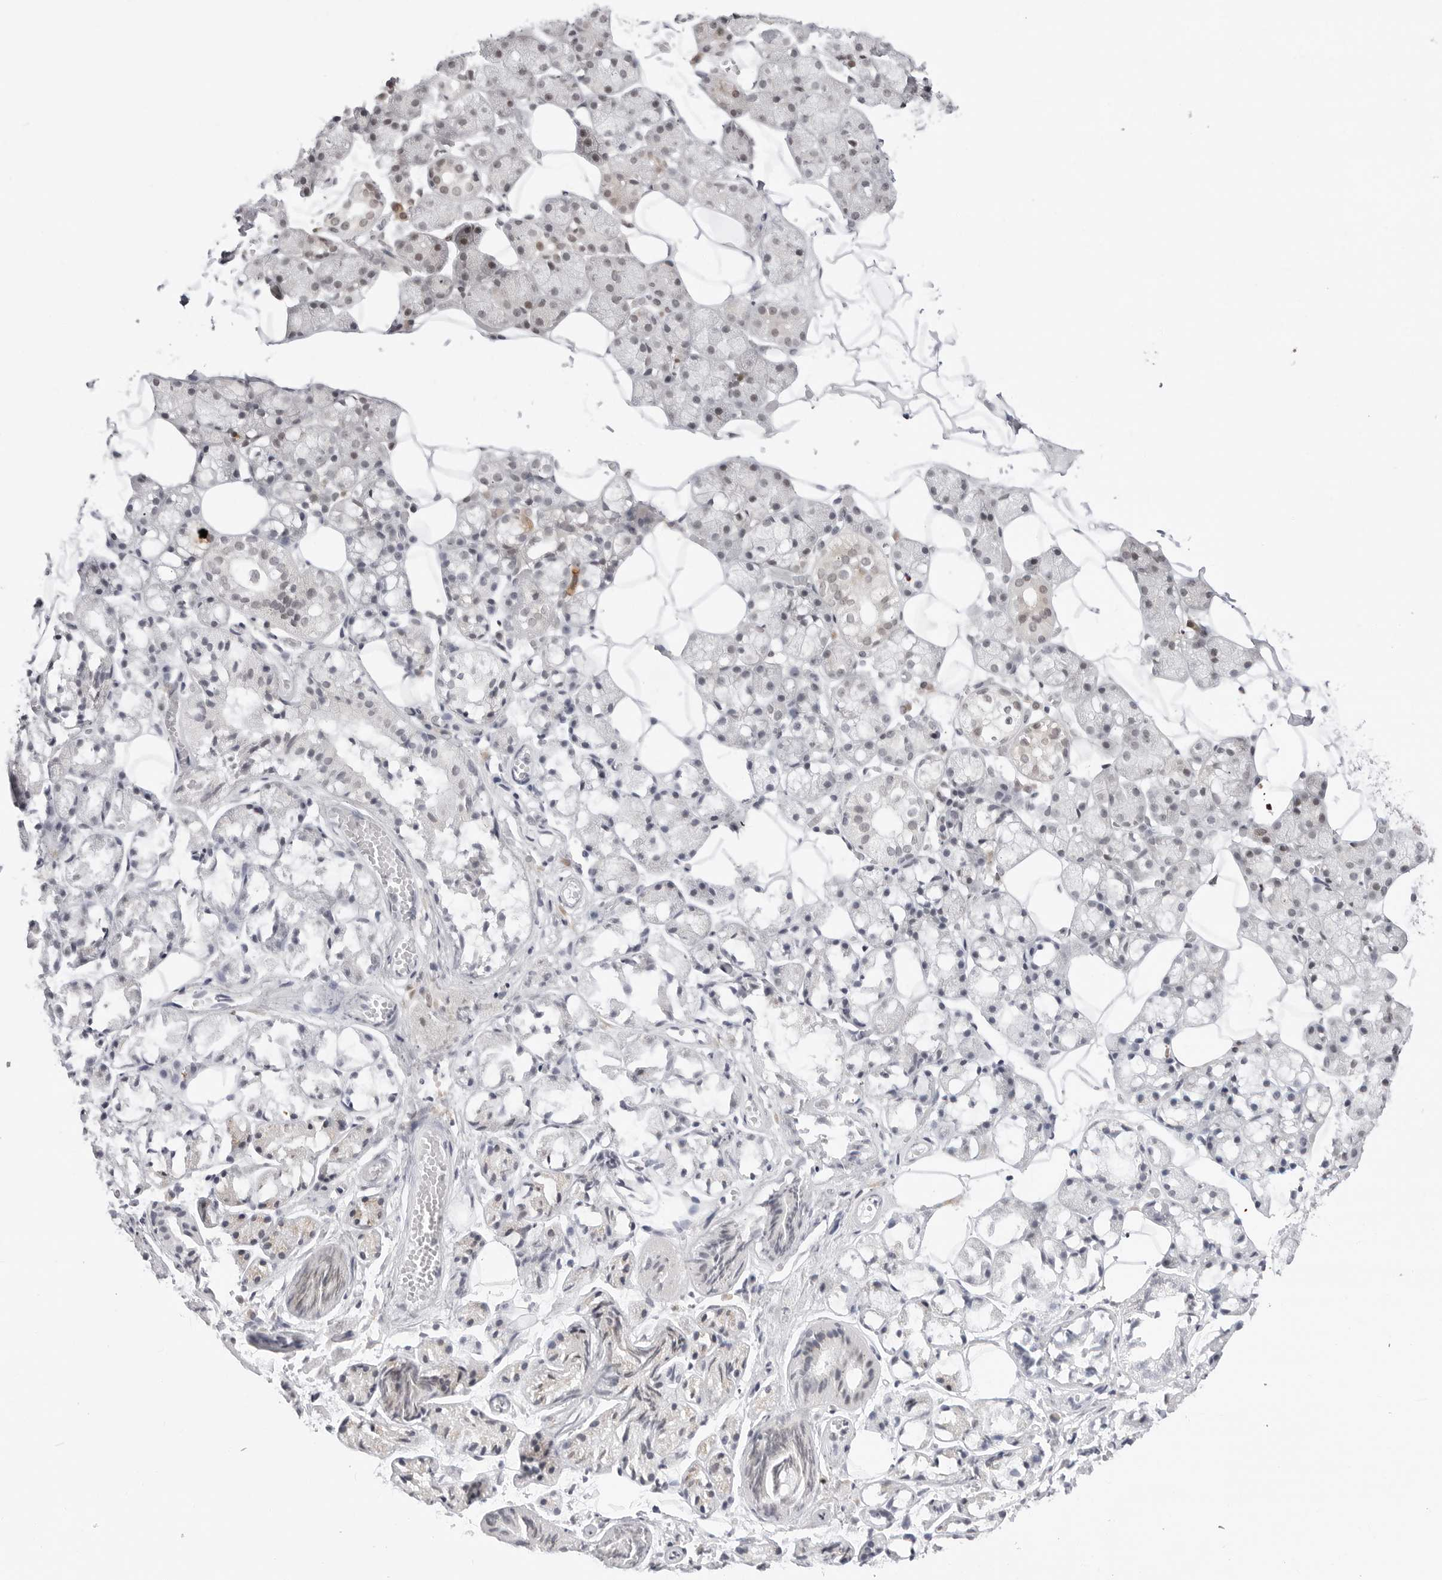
{"staining": {"intensity": "moderate", "quantity": "<25%", "location": "cytoplasmic/membranous,nuclear"}, "tissue": "salivary gland", "cell_type": "Glandular cells", "image_type": "normal", "snomed": [{"axis": "morphology", "description": "Normal tissue, NOS"}, {"axis": "topography", "description": "Salivary gland"}], "caption": "About <25% of glandular cells in normal salivary gland reveal moderate cytoplasmic/membranous,nuclear protein expression as visualized by brown immunohistochemical staining.", "gene": "PPP2R5C", "patient": {"sex": "female", "age": 33}}